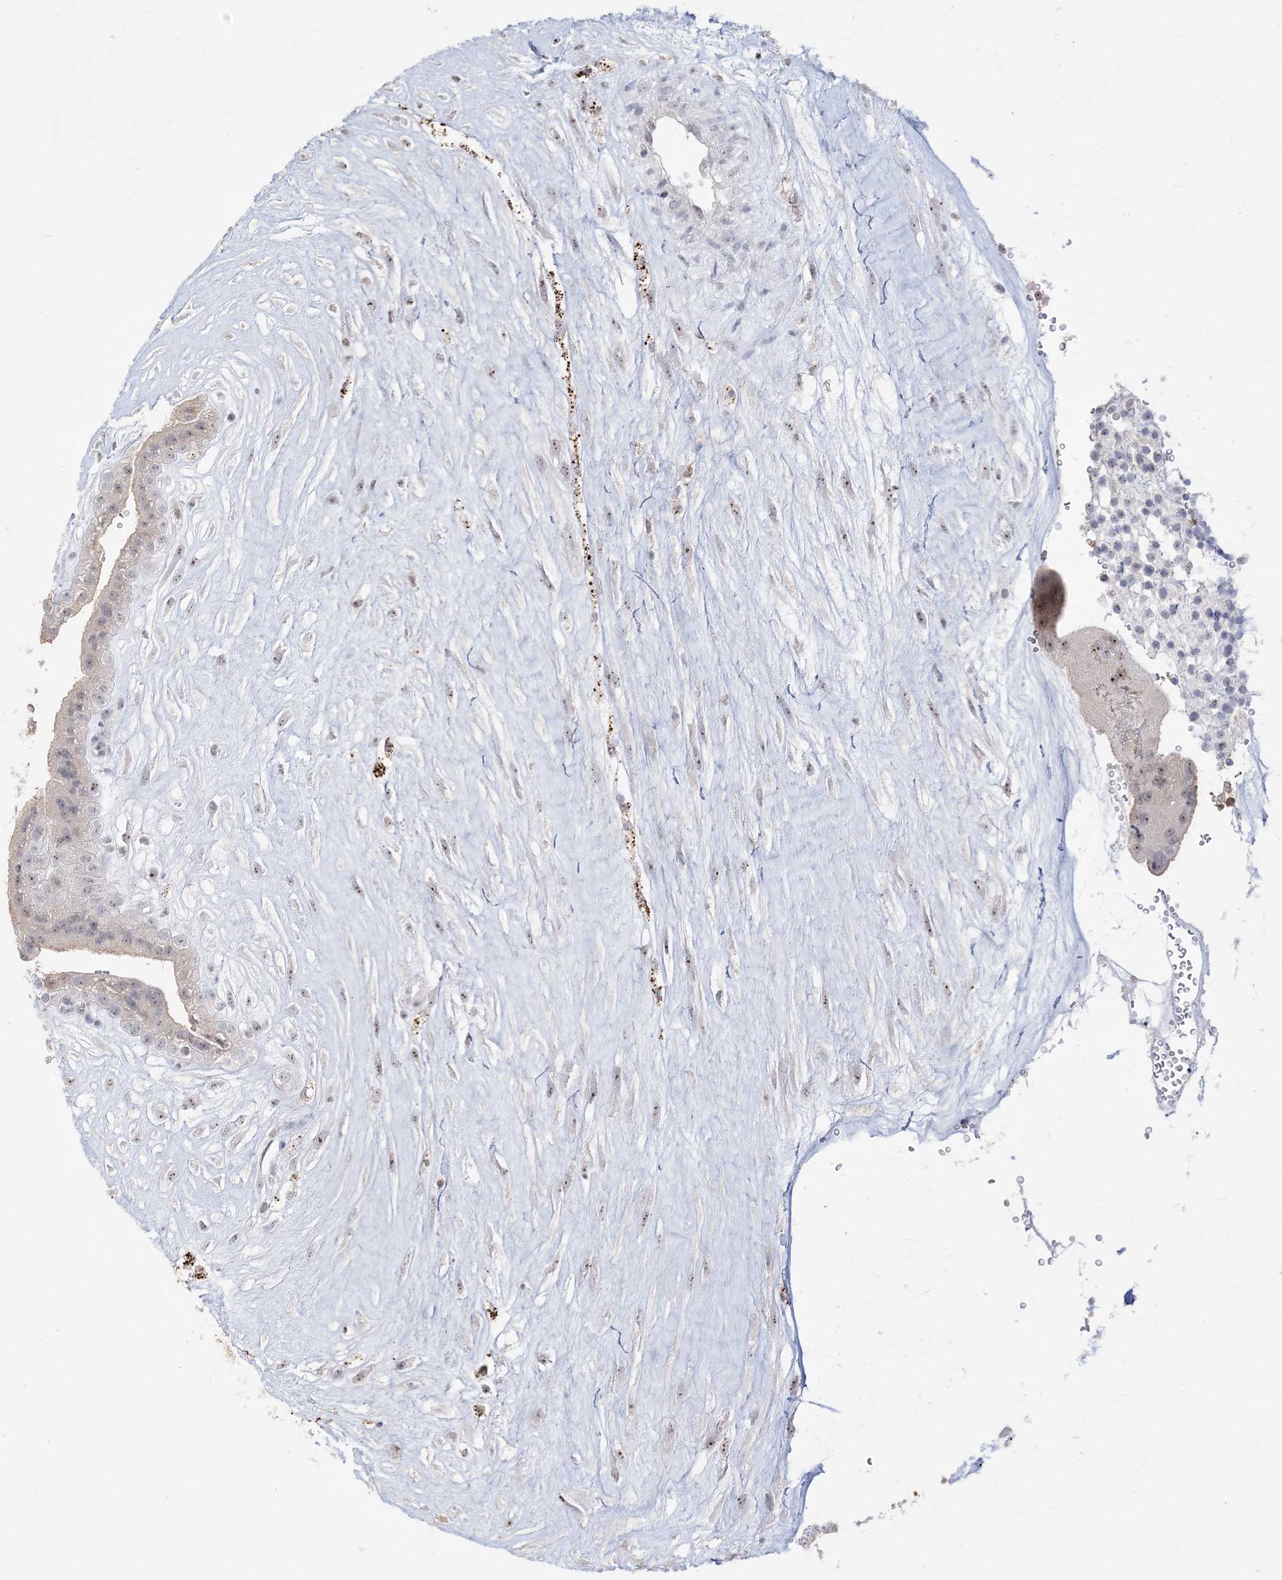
{"staining": {"intensity": "moderate", "quantity": "25%-75%", "location": "nuclear"}, "tissue": "placenta", "cell_type": "Decidual cells", "image_type": "normal", "snomed": [{"axis": "morphology", "description": "Normal tissue, NOS"}, {"axis": "topography", "description": "Placenta"}], "caption": "Immunohistochemistry (IHC) (DAB) staining of benign human placenta demonstrates moderate nuclear protein staining in approximately 25%-75% of decidual cells.", "gene": "NOP16", "patient": {"sex": "female", "age": 18}}